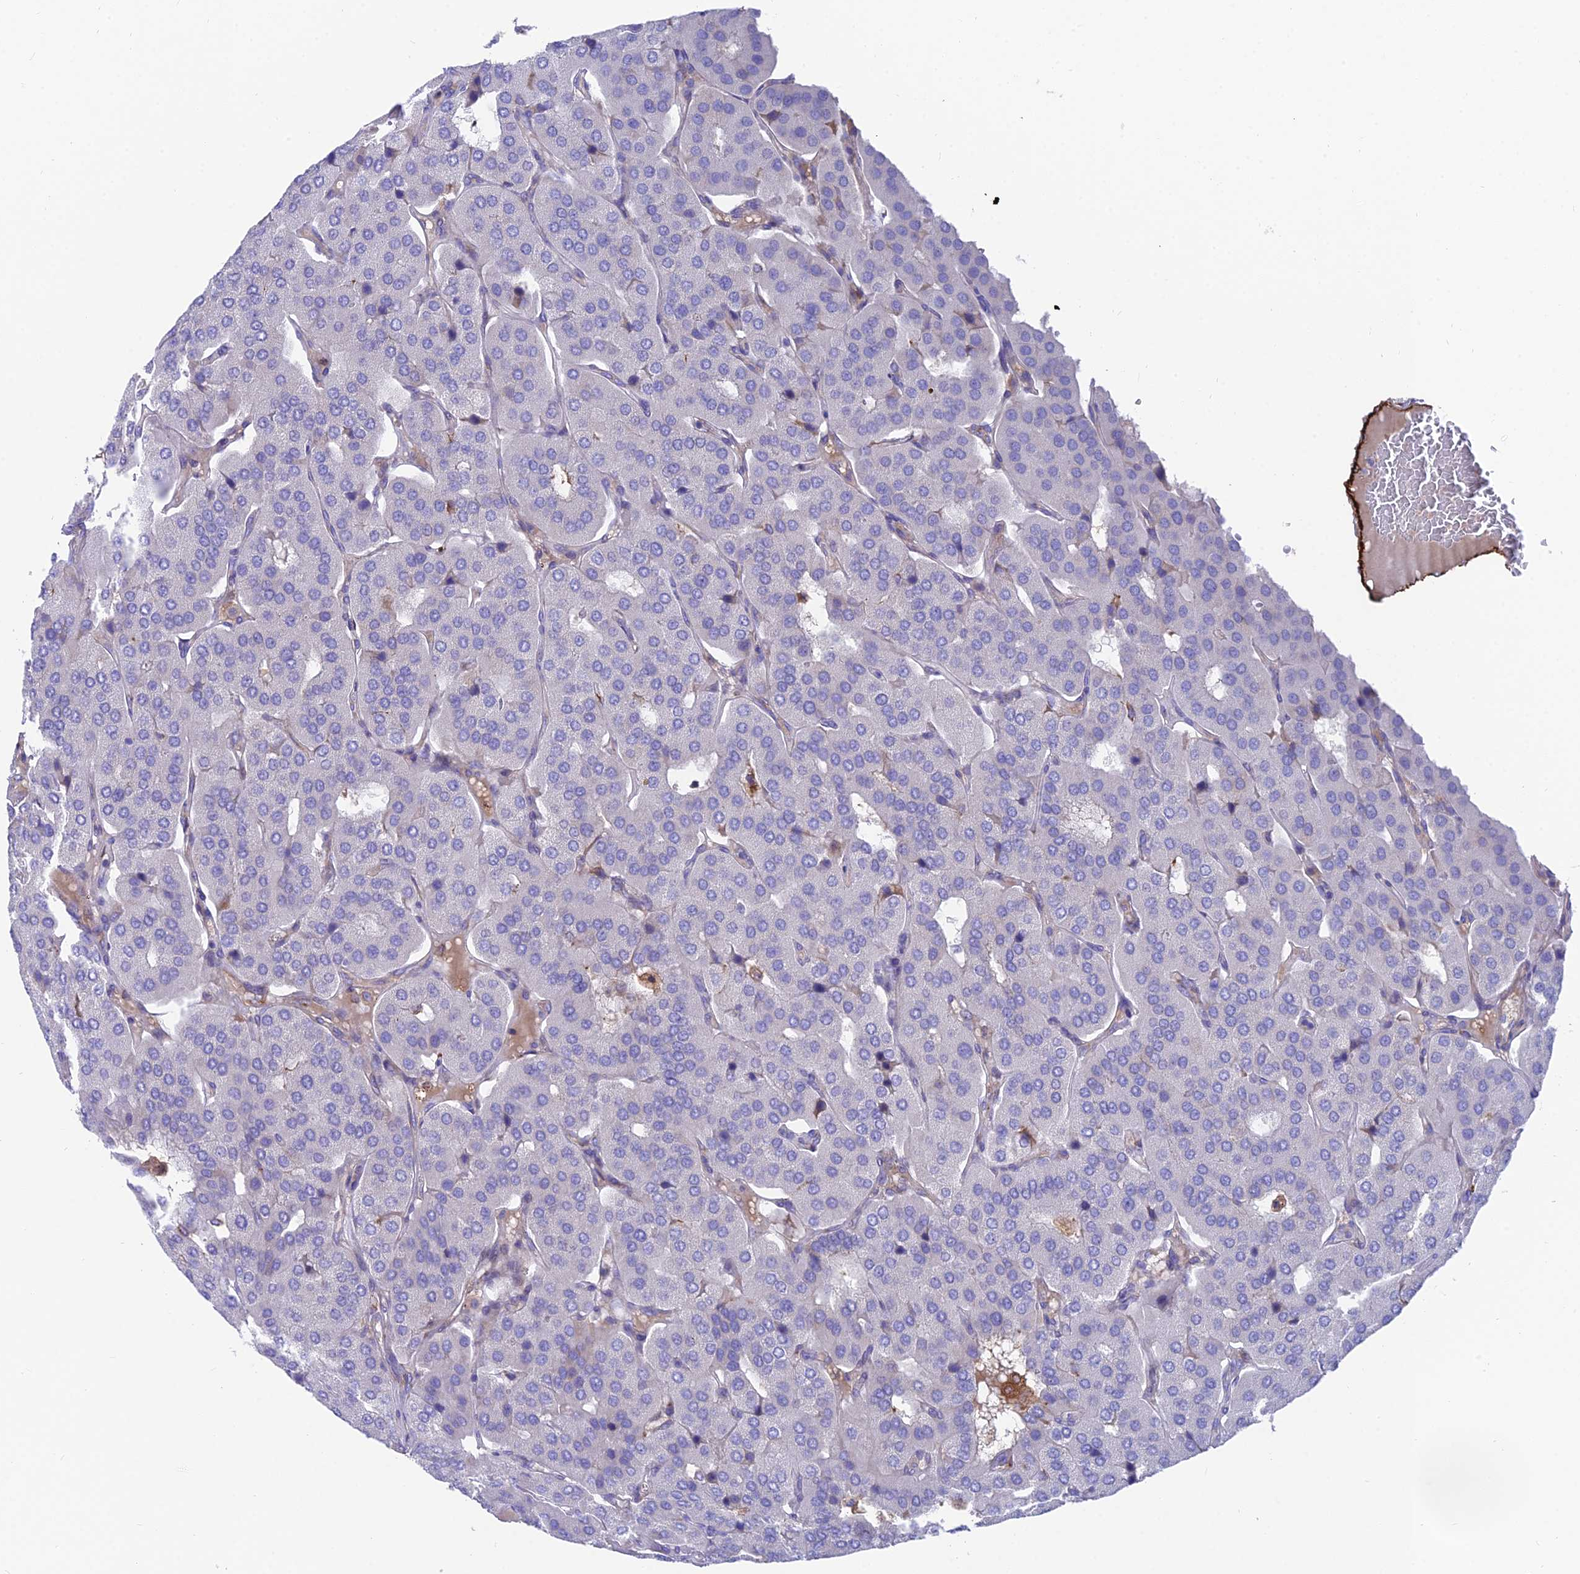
{"staining": {"intensity": "negative", "quantity": "none", "location": "none"}, "tissue": "parathyroid gland", "cell_type": "Glandular cells", "image_type": "normal", "snomed": [{"axis": "morphology", "description": "Normal tissue, NOS"}, {"axis": "morphology", "description": "Adenoma, NOS"}, {"axis": "topography", "description": "Parathyroid gland"}], "caption": "The photomicrograph demonstrates no staining of glandular cells in normal parathyroid gland.", "gene": "TIGD6", "patient": {"sex": "female", "age": 86}}